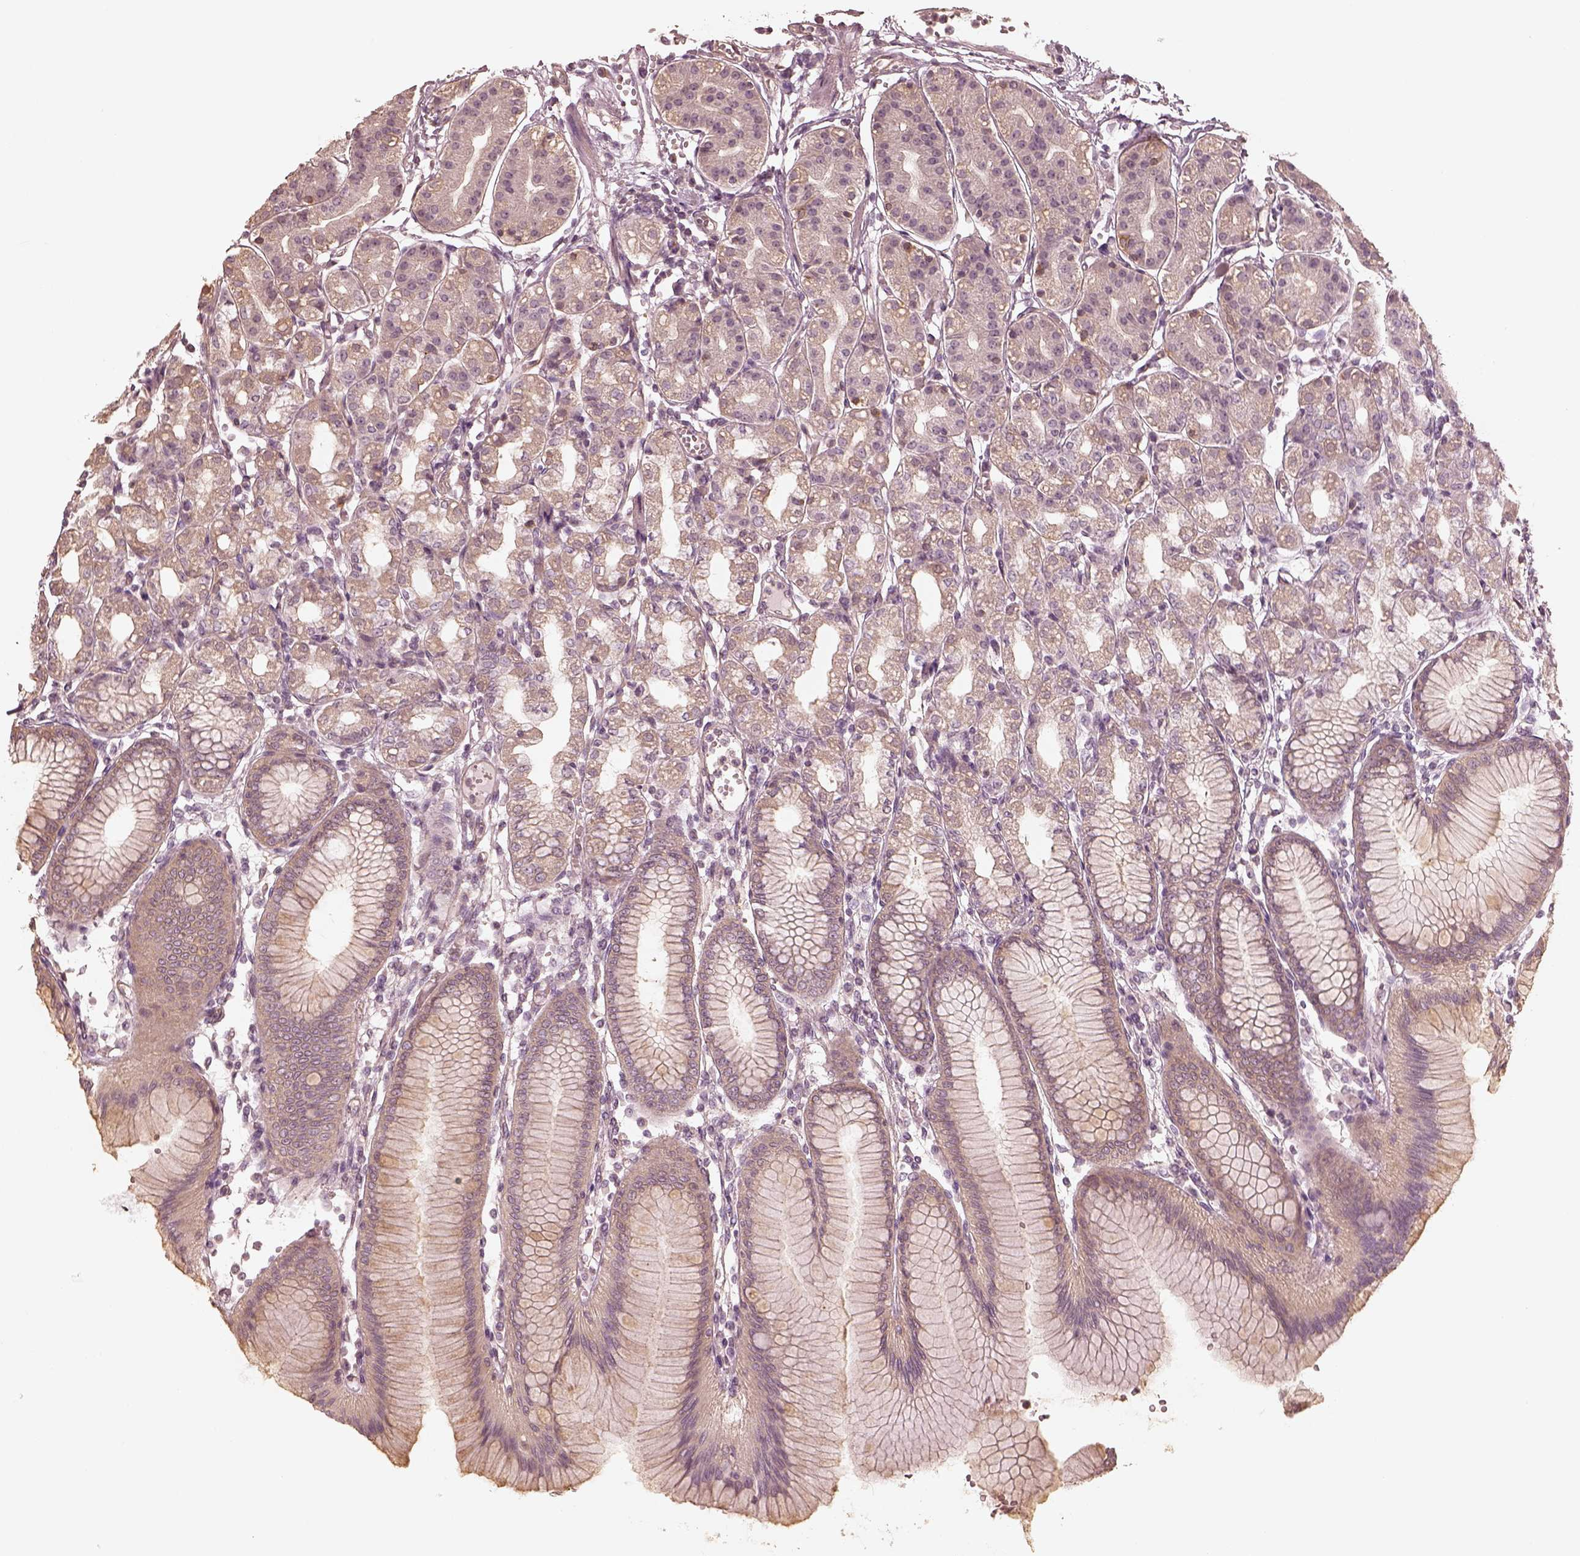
{"staining": {"intensity": "weak", "quantity": ">75%", "location": "cytoplasmic/membranous"}, "tissue": "stomach", "cell_type": "Glandular cells", "image_type": "normal", "snomed": [{"axis": "morphology", "description": "Normal tissue, NOS"}, {"axis": "topography", "description": "Skeletal muscle"}, {"axis": "topography", "description": "Stomach"}], "caption": "Benign stomach reveals weak cytoplasmic/membranous positivity in about >75% of glandular cells, visualized by immunohistochemistry.", "gene": "KIF5C", "patient": {"sex": "female", "age": 57}}